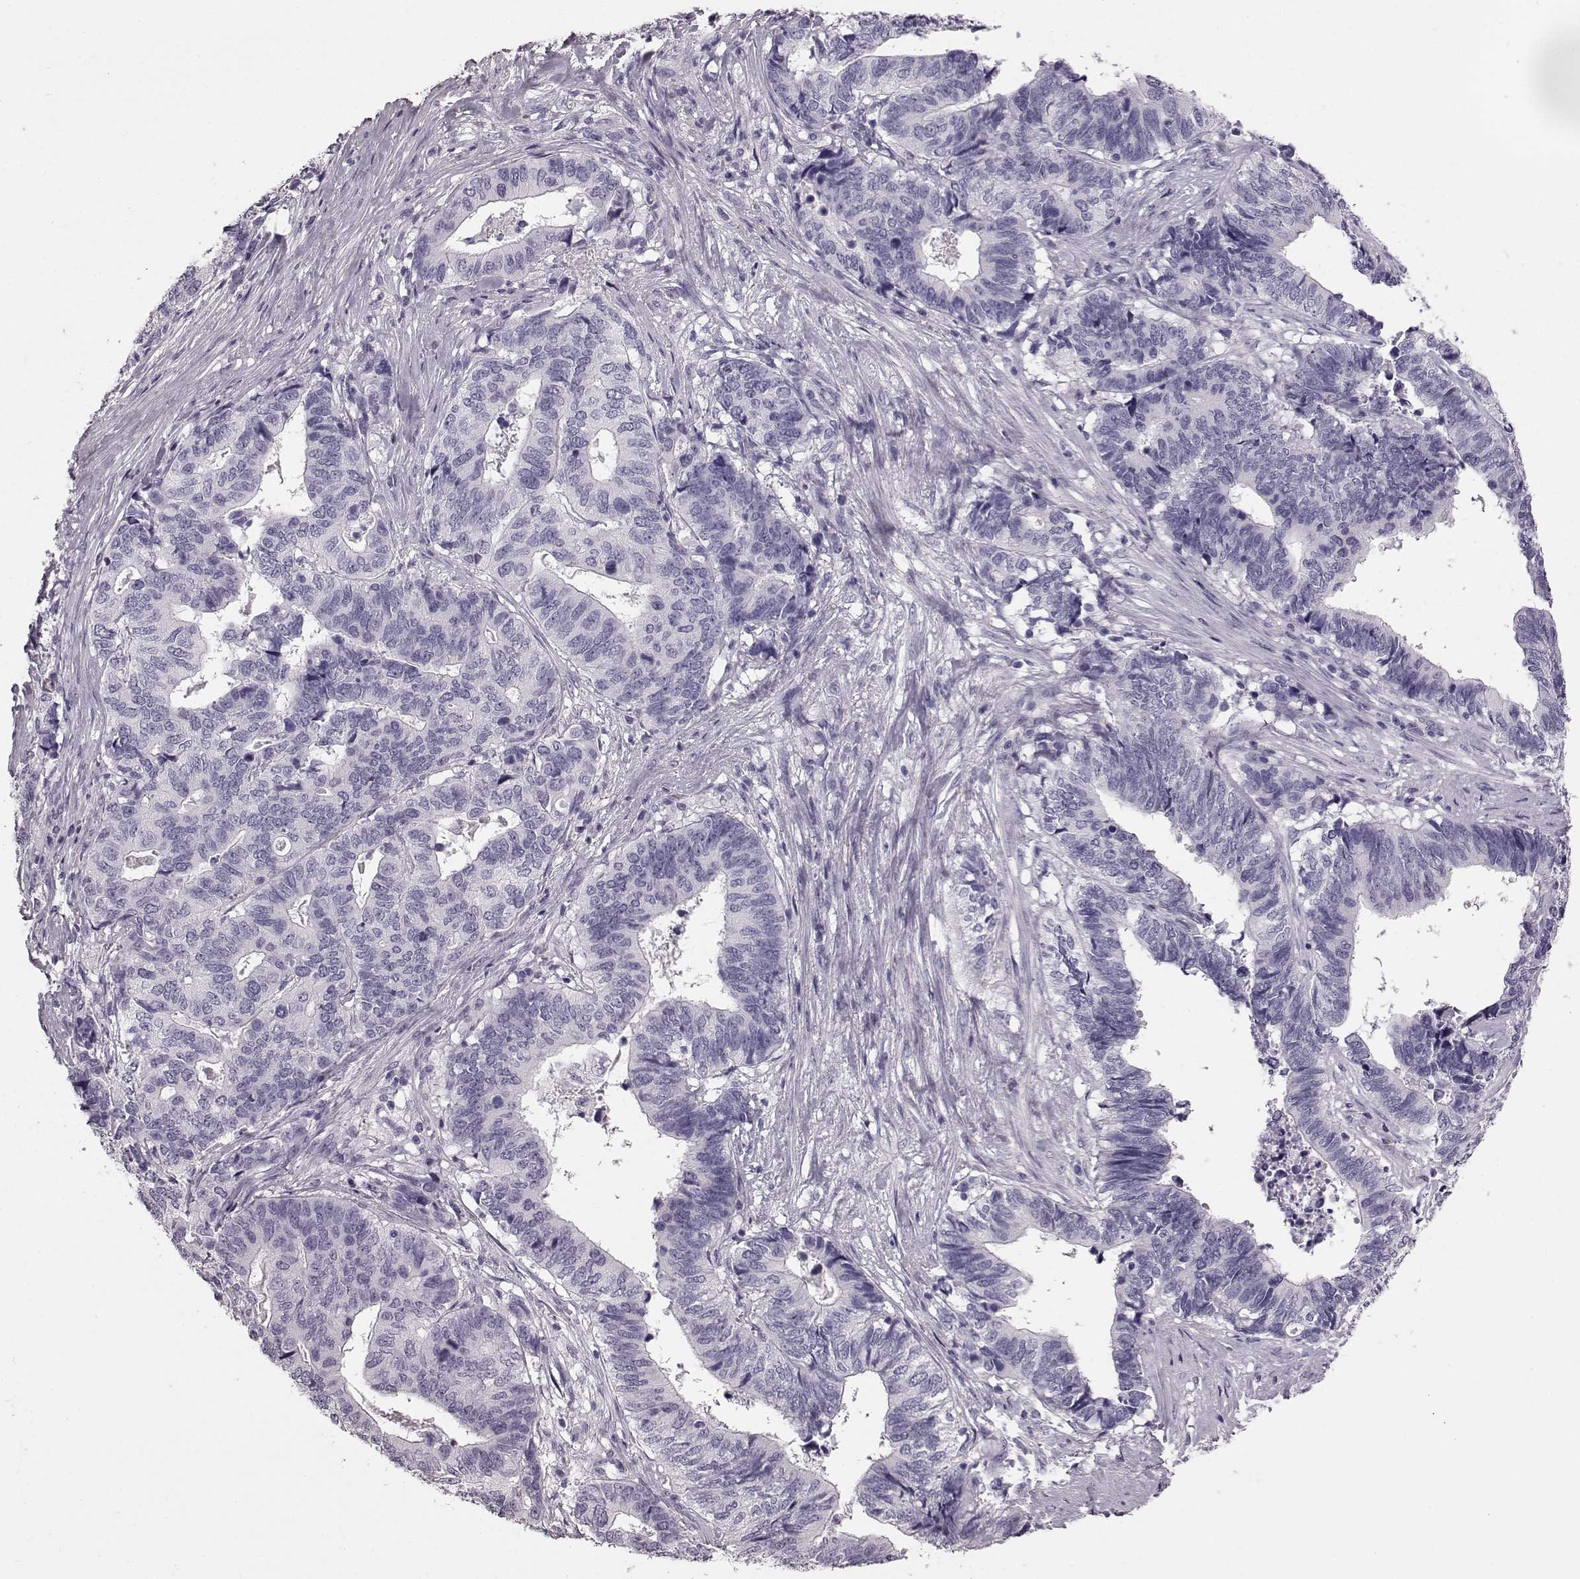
{"staining": {"intensity": "negative", "quantity": "none", "location": "none"}, "tissue": "stomach cancer", "cell_type": "Tumor cells", "image_type": "cancer", "snomed": [{"axis": "morphology", "description": "Adenocarcinoma, NOS"}, {"axis": "topography", "description": "Stomach, upper"}], "caption": "High magnification brightfield microscopy of adenocarcinoma (stomach) stained with DAB (brown) and counterstained with hematoxylin (blue): tumor cells show no significant expression.", "gene": "TCHHL1", "patient": {"sex": "female", "age": 67}}